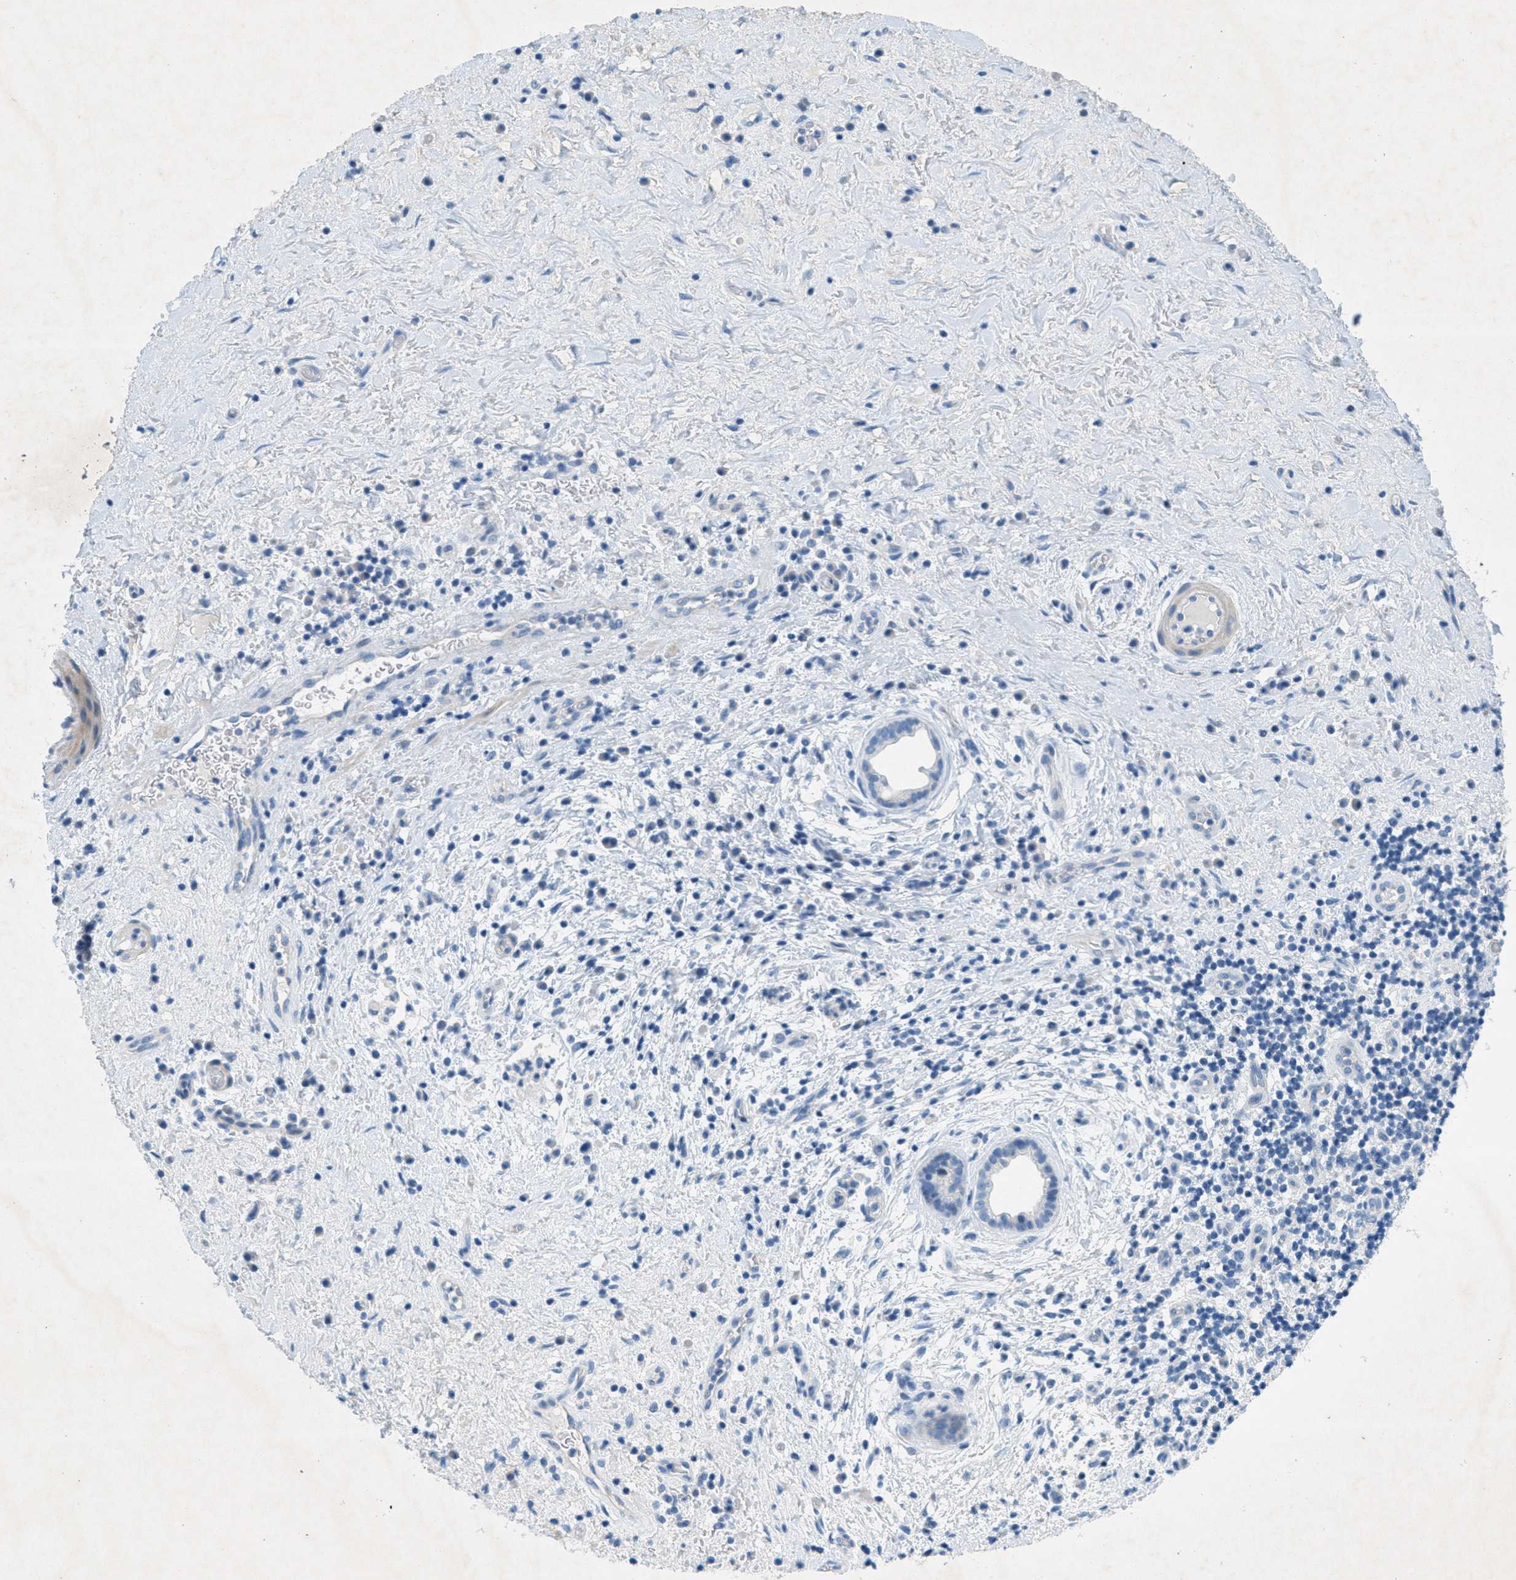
{"staining": {"intensity": "negative", "quantity": "none", "location": "none"}, "tissue": "liver cancer", "cell_type": "Tumor cells", "image_type": "cancer", "snomed": [{"axis": "morphology", "description": "Cholangiocarcinoma"}, {"axis": "topography", "description": "Liver"}], "caption": "High magnification brightfield microscopy of liver cancer (cholangiocarcinoma) stained with DAB (brown) and counterstained with hematoxylin (blue): tumor cells show no significant positivity.", "gene": "GALNT17", "patient": {"sex": "female", "age": 38}}